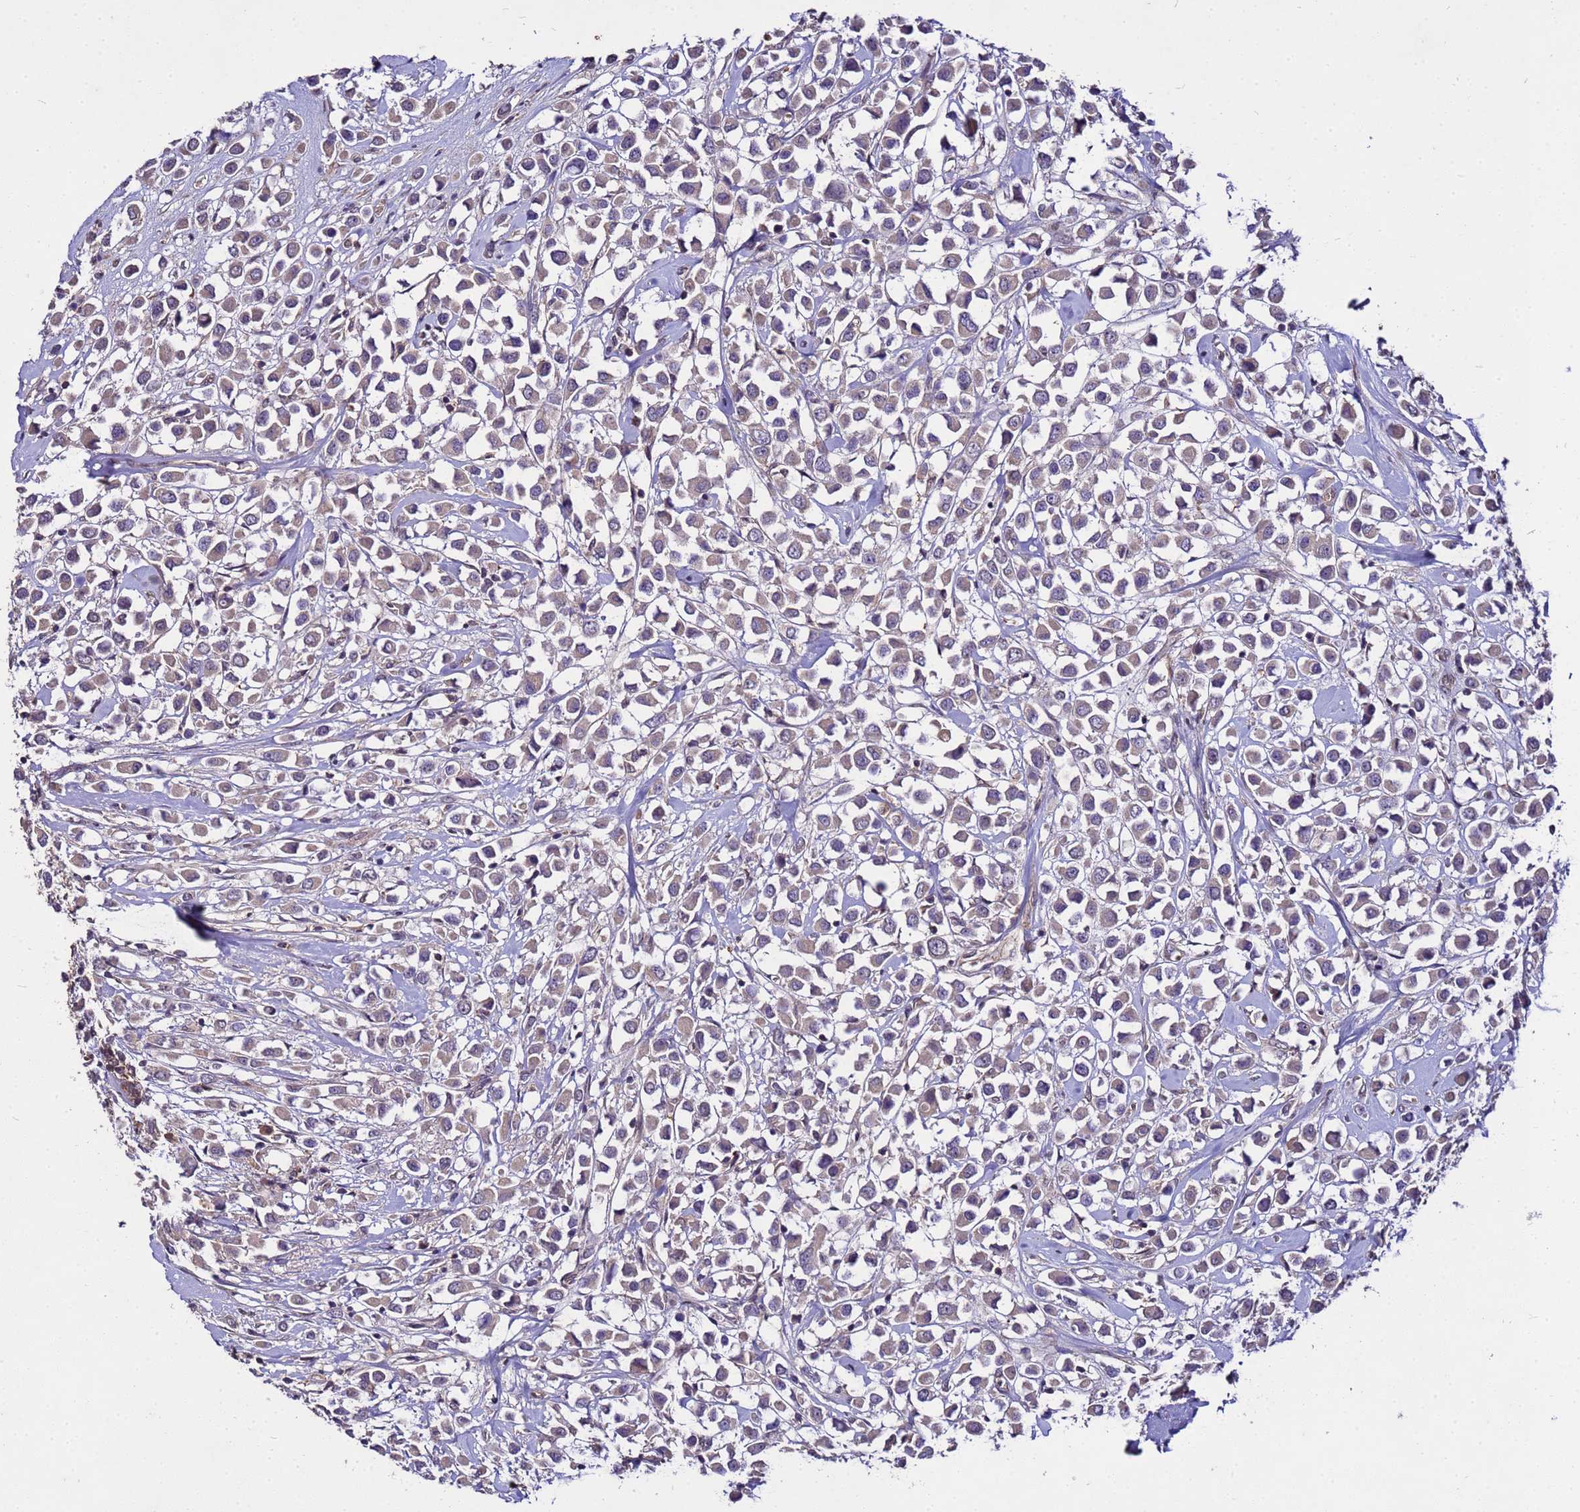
{"staining": {"intensity": "weak", "quantity": "<25%", "location": "cytoplasmic/membranous"}, "tissue": "breast cancer", "cell_type": "Tumor cells", "image_type": "cancer", "snomed": [{"axis": "morphology", "description": "Duct carcinoma"}, {"axis": "topography", "description": "Breast"}], "caption": "A micrograph of human breast infiltrating ductal carcinoma is negative for staining in tumor cells.", "gene": "GSPT2", "patient": {"sex": "female", "age": 61}}